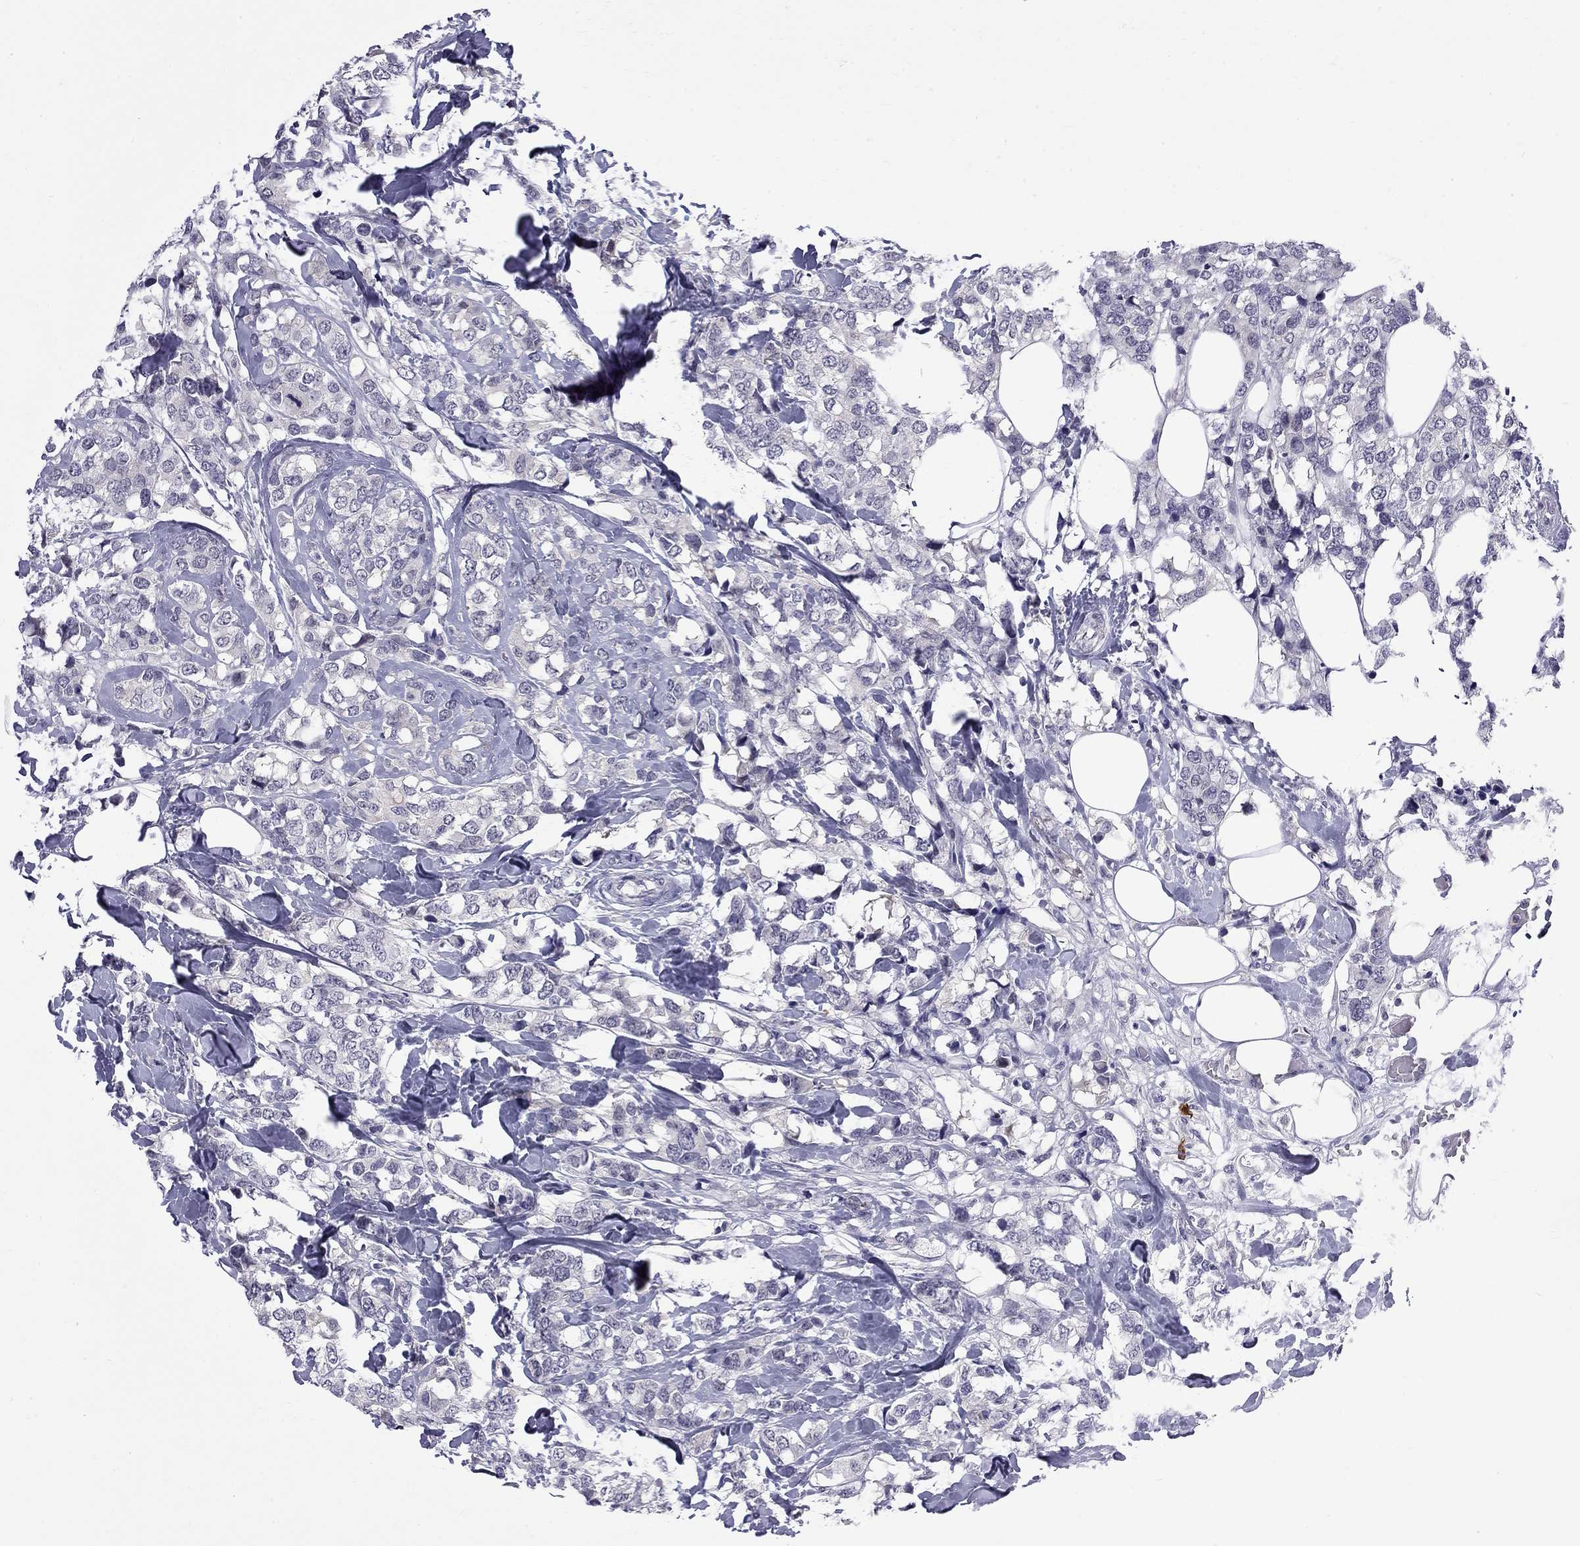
{"staining": {"intensity": "negative", "quantity": "none", "location": "none"}, "tissue": "breast cancer", "cell_type": "Tumor cells", "image_type": "cancer", "snomed": [{"axis": "morphology", "description": "Lobular carcinoma"}, {"axis": "topography", "description": "Breast"}], "caption": "Protein analysis of lobular carcinoma (breast) reveals no significant positivity in tumor cells.", "gene": "RTL9", "patient": {"sex": "female", "age": 59}}